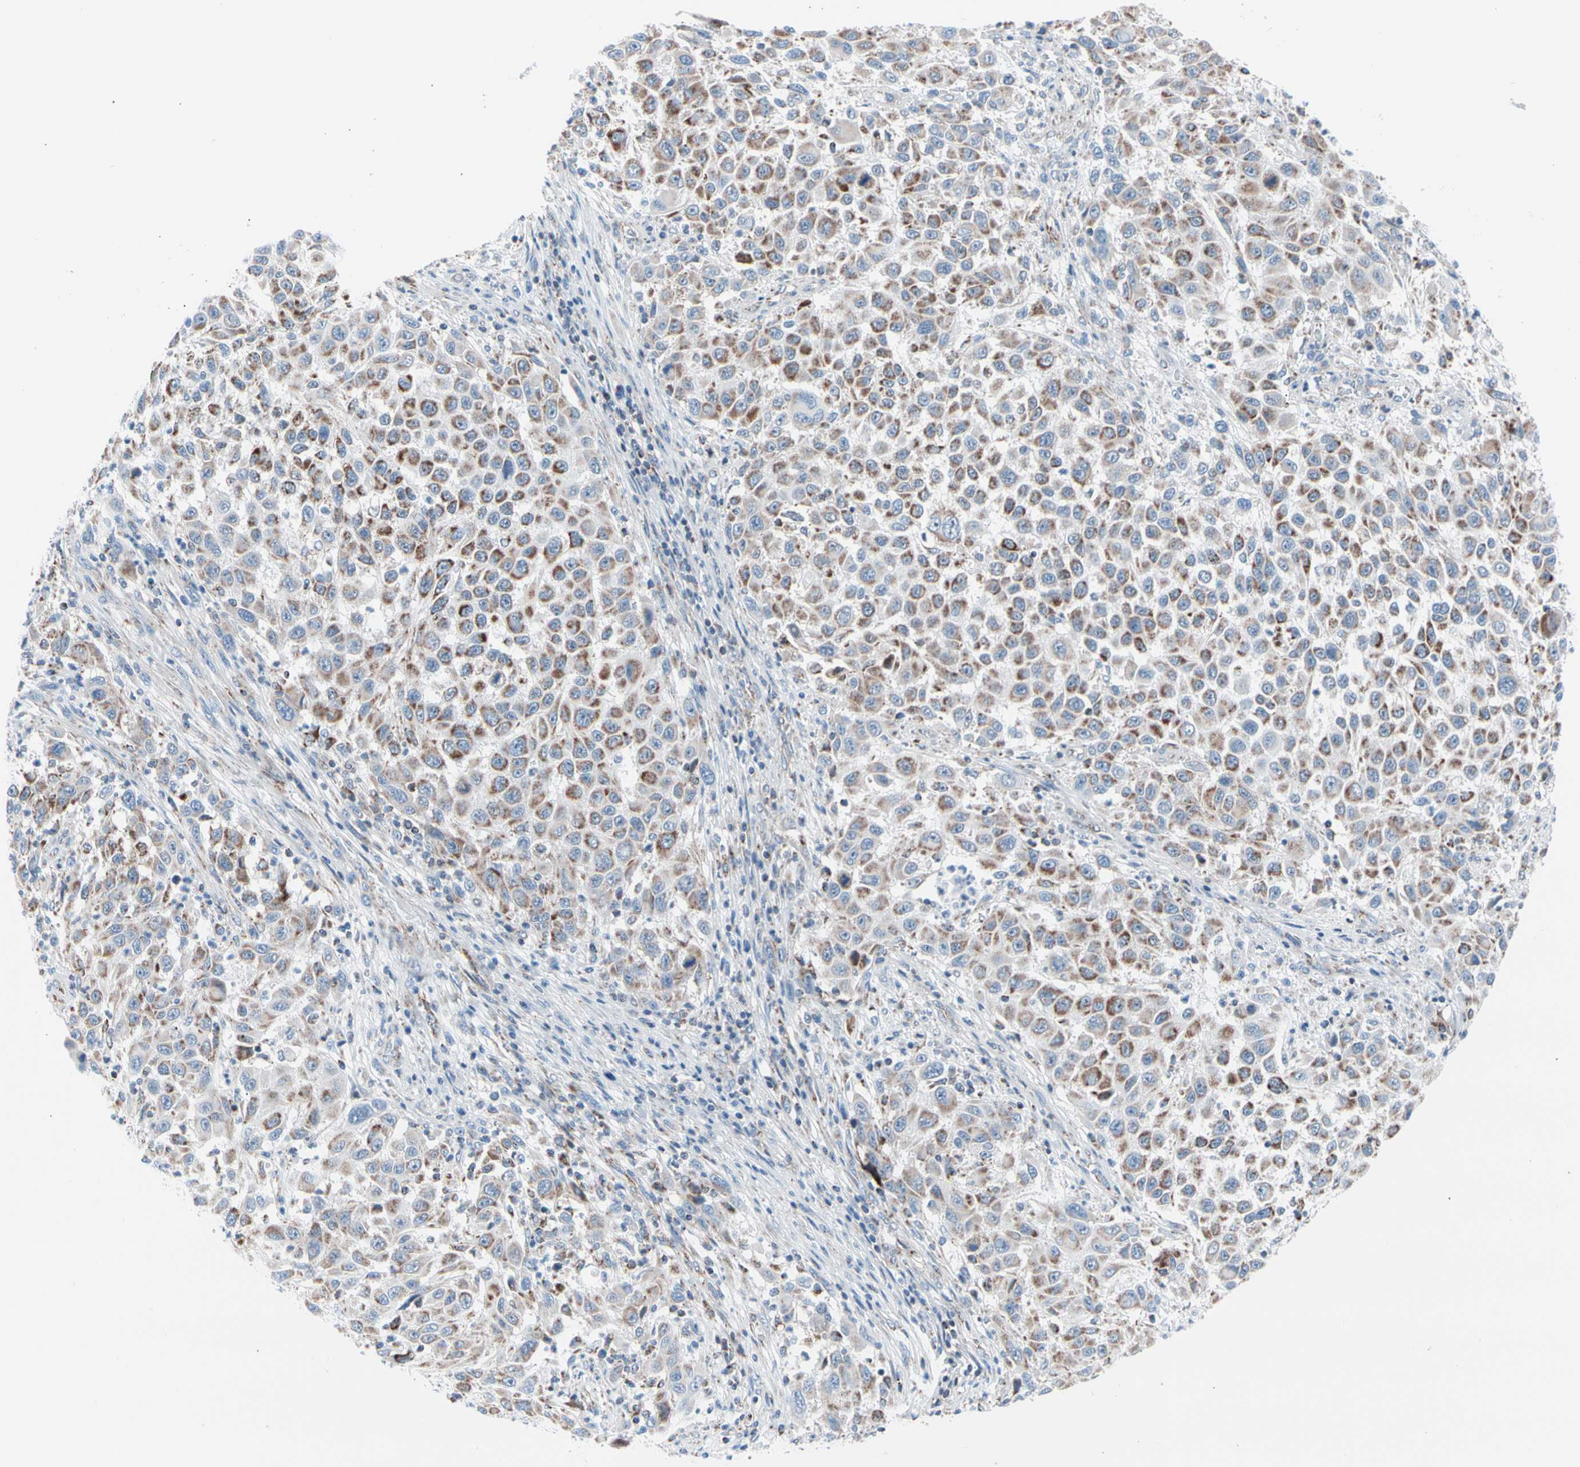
{"staining": {"intensity": "moderate", "quantity": ">75%", "location": "cytoplasmic/membranous"}, "tissue": "melanoma", "cell_type": "Tumor cells", "image_type": "cancer", "snomed": [{"axis": "morphology", "description": "Malignant melanoma, Metastatic site"}, {"axis": "topography", "description": "Lymph node"}], "caption": "Protein staining of malignant melanoma (metastatic site) tissue shows moderate cytoplasmic/membranous expression in about >75% of tumor cells. (DAB (3,3'-diaminobenzidine) IHC with brightfield microscopy, high magnification).", "gene": "HK1", "patient": {"sex": "male", "age": 61}}